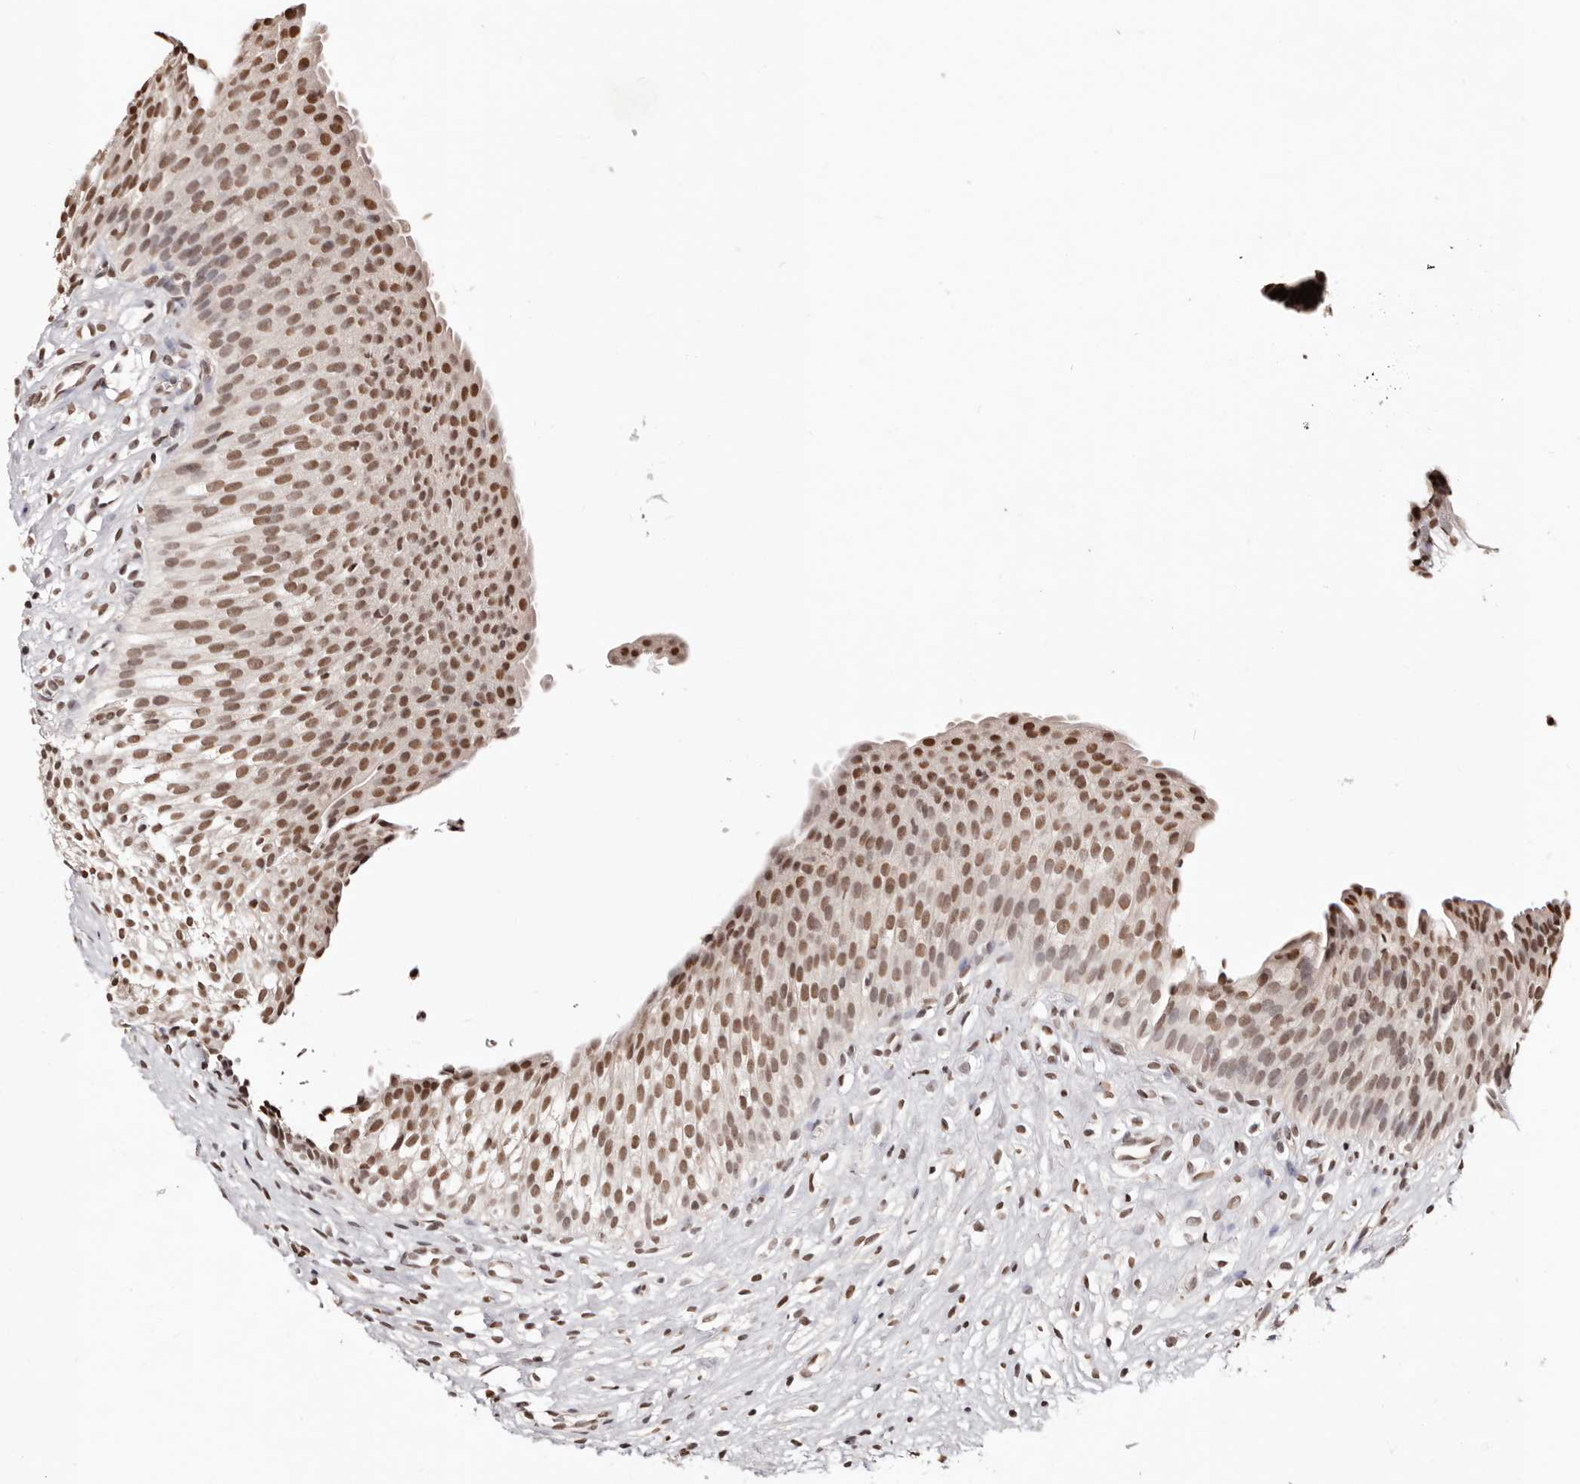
{"staining": {"intensity": "moderate", "quantity": ">75%", "location": "nuclear"}, "tissue": "urinary bladder", "cell_type": "Urothelial cells", "image_type": "normal", "snomed": [{"axis": "morphology", "description": "Normal tissue, NOS"}, {"axis": "topography", "description": "Urinary bladder"}], "caption": "A brown stain labels moderate nuclear expression of a protein in urothelial cells of unremarkable urinary bladder.", "gene": "BICRAL", "patient": {"sex": "male", "age": 1}}